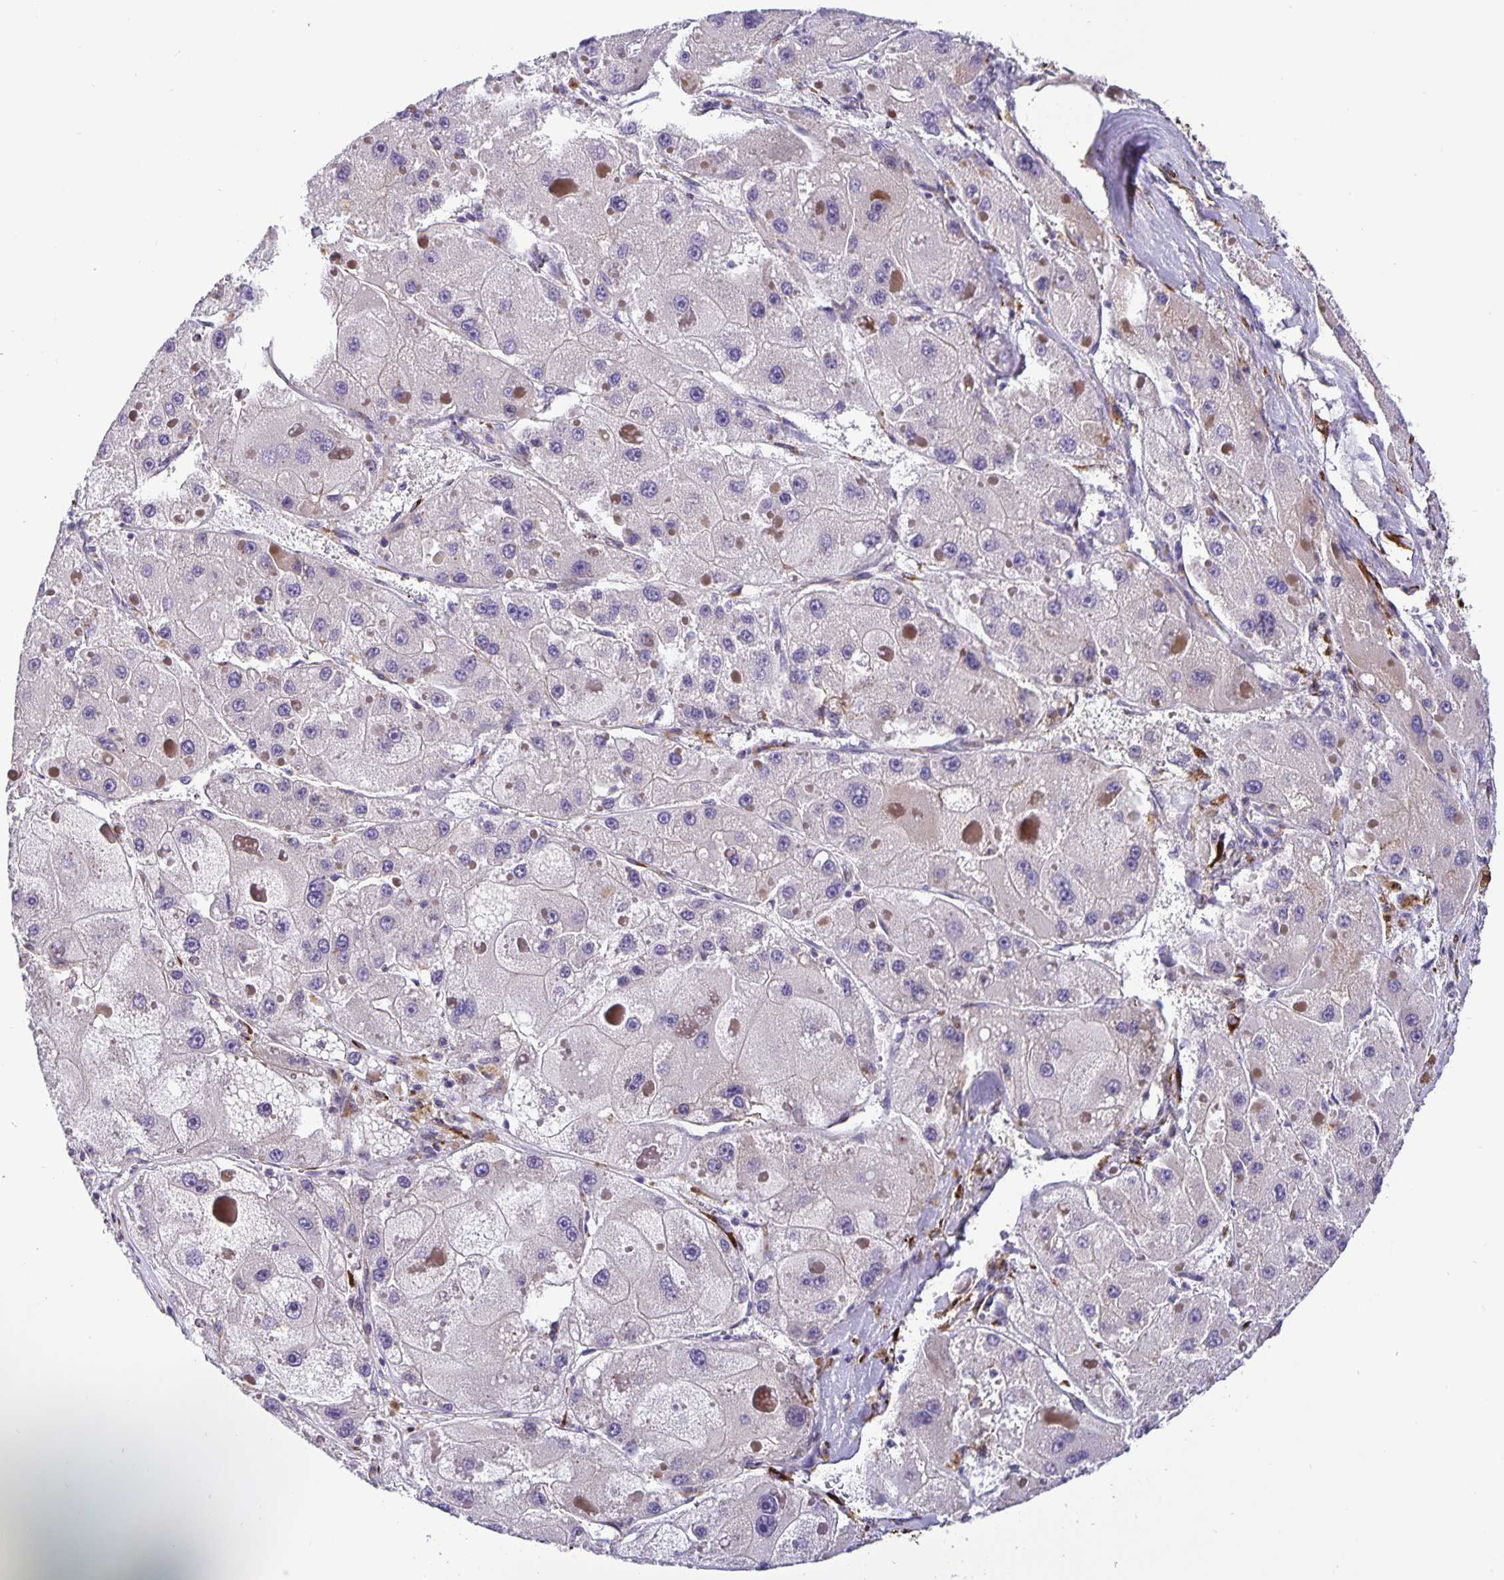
{"staining": {"intensity": "negative", "quantity": "none", "location": "none"}, "tissue": "liver cancer", "cell_type": "Tumor cells", "image_type": "cancer", "snomed": [{"axis": "morphology", "description": "Carcinoma, Hepatocellular, NOS"}, {"axis": "topography", "description": "Liver"}], "caption": "Protein analysis of liver hepatocellular carcinoma demonstrates no significant positivity in tumor cells.", "gene": "EML6", "patient": {"sex": "female", "age": 73}}